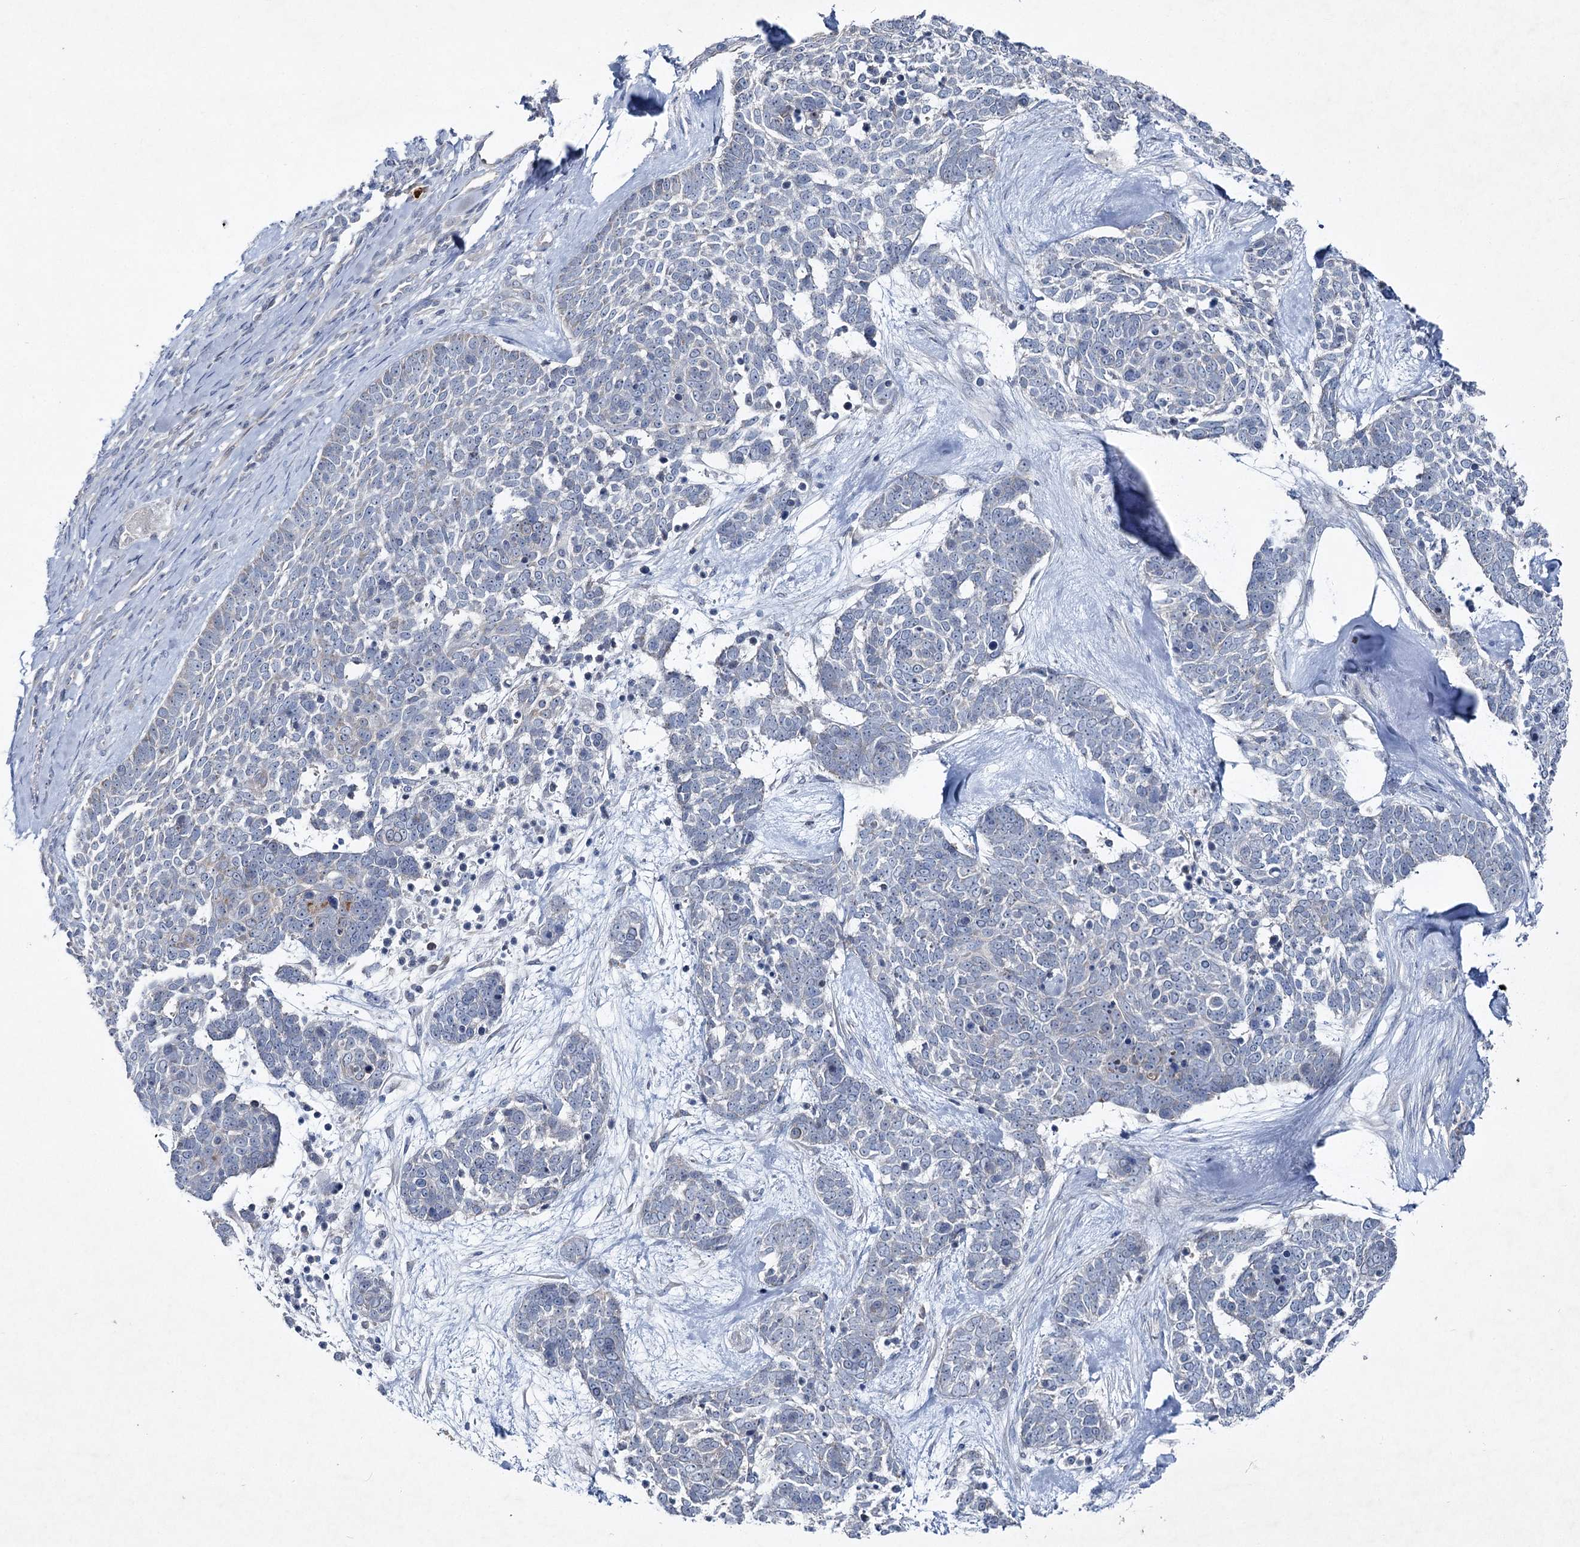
{"staining": {"intensity": "negative", "quantity": "none", "location": "none"}, "tissue": "skin cancer", "cell_type": "Tumor cells", "image_type": "cancer", "snomed": [{"axis": "morphology", "description": "Basal cell carcinoma"}, {"axis": "topography", "description": "Skin"}], "caption": "Histopathology image shows no significant protein staining in tumor cells of basal cell carcinoma (skin). (Stains: DAB (3,3'-diaminobenzidine) immunohistochemistry (IHC) with hematoxylin counter stain, Microscopy: brightfield microscopy at high magnification).", "gene": "PLA2G12A", "patient": {"sex": "female", "age": 81}}